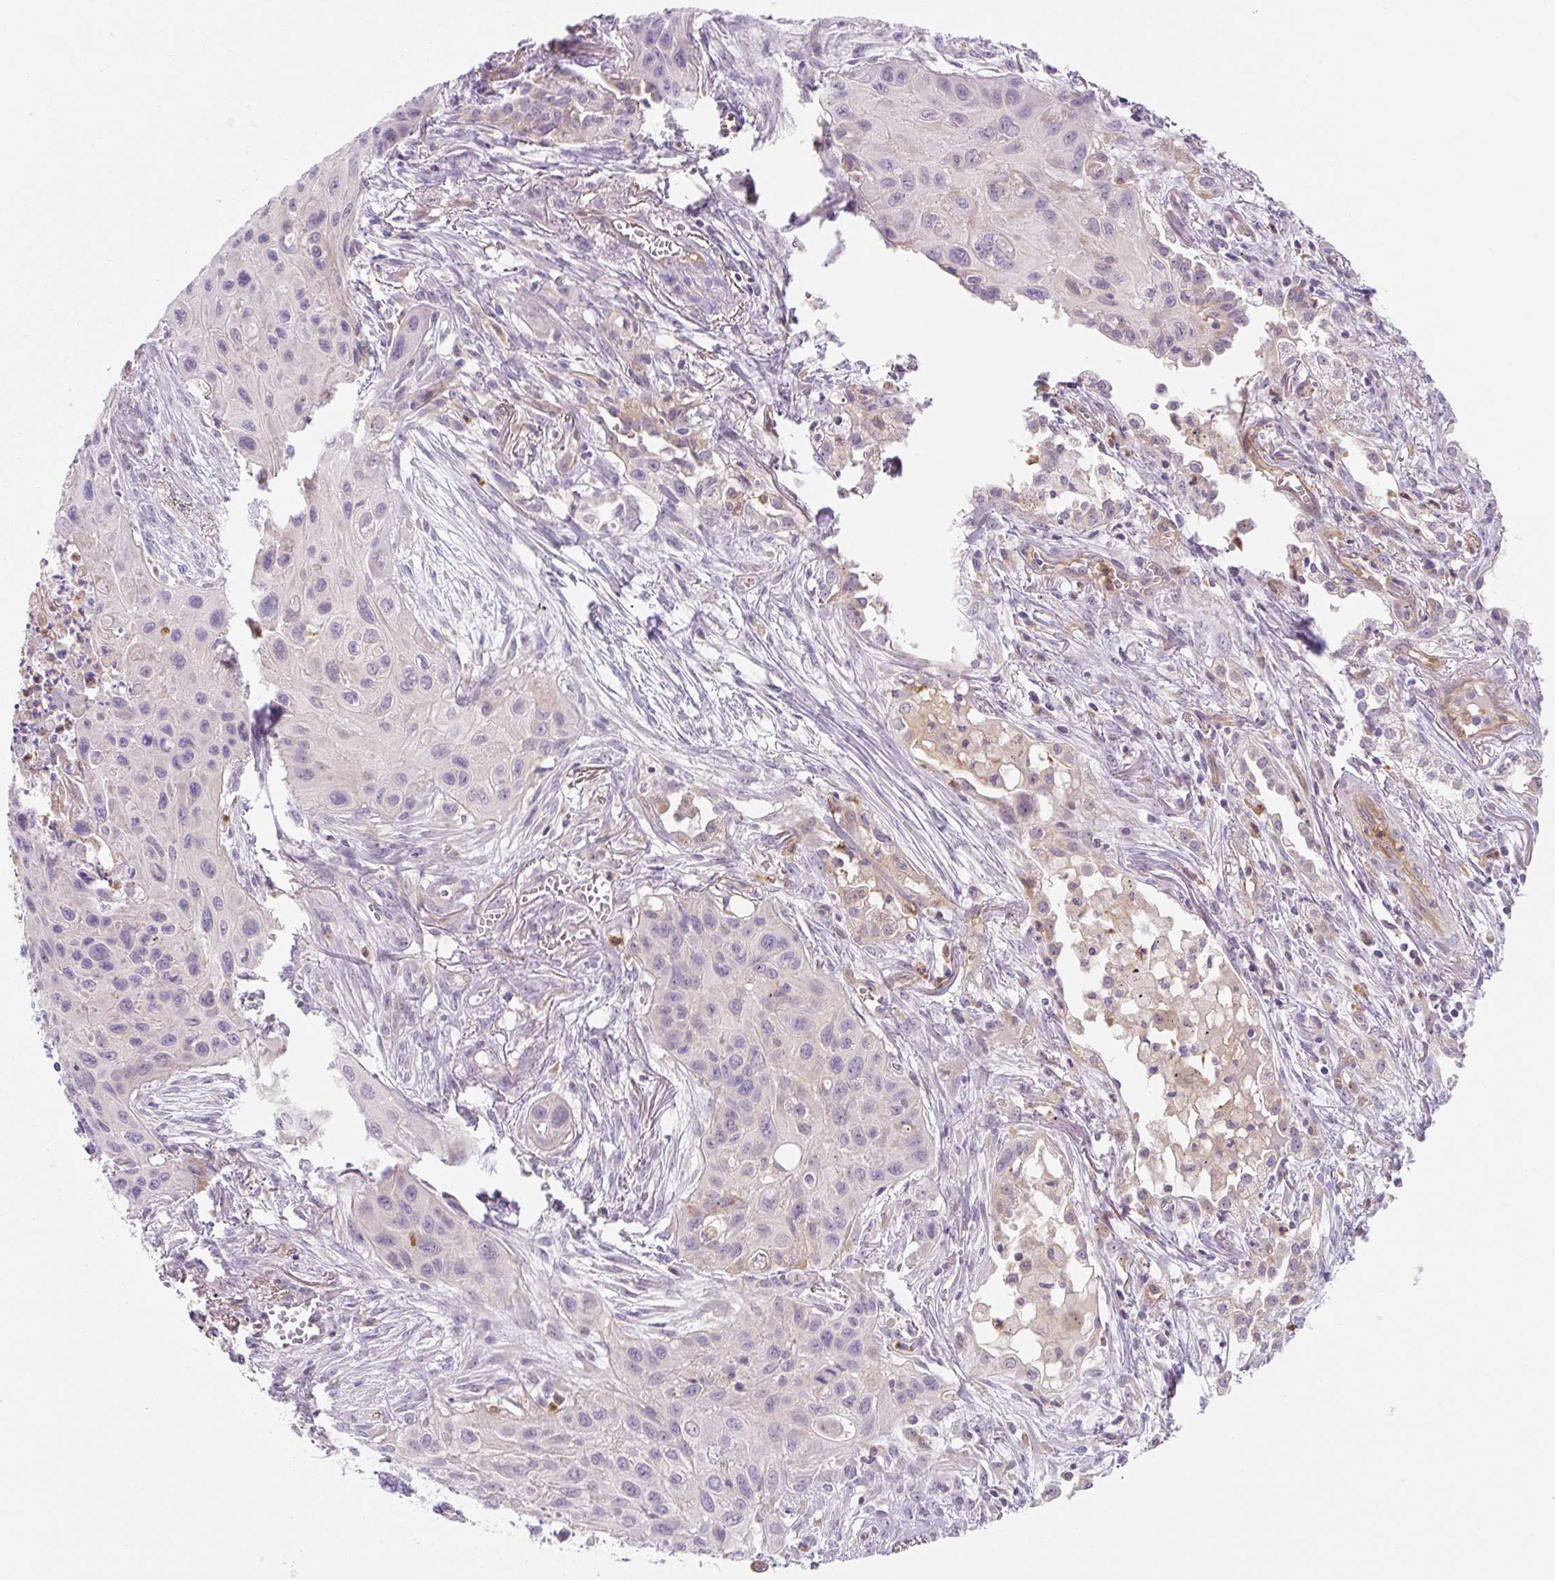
{"staining": {"intensity": "negative", "quantity": "none", "location": "none"}, "tissue": "lung cancer", "cell_type": "Tumor cells", "image_type": "cancer", "snomed": [{"axis": "morphology", "description": "Squamous cell carcinoma, NOS"}, {"axis": "topography", "description": "Lung"}], "caption": "Lung cancer was stained to show a protein in brown. There is no significant staining in tumor cells. (DAB immunohistochemistry, high magnification).", "gene": "OMA1", "patient": {"sex": "male", "age": 71}}